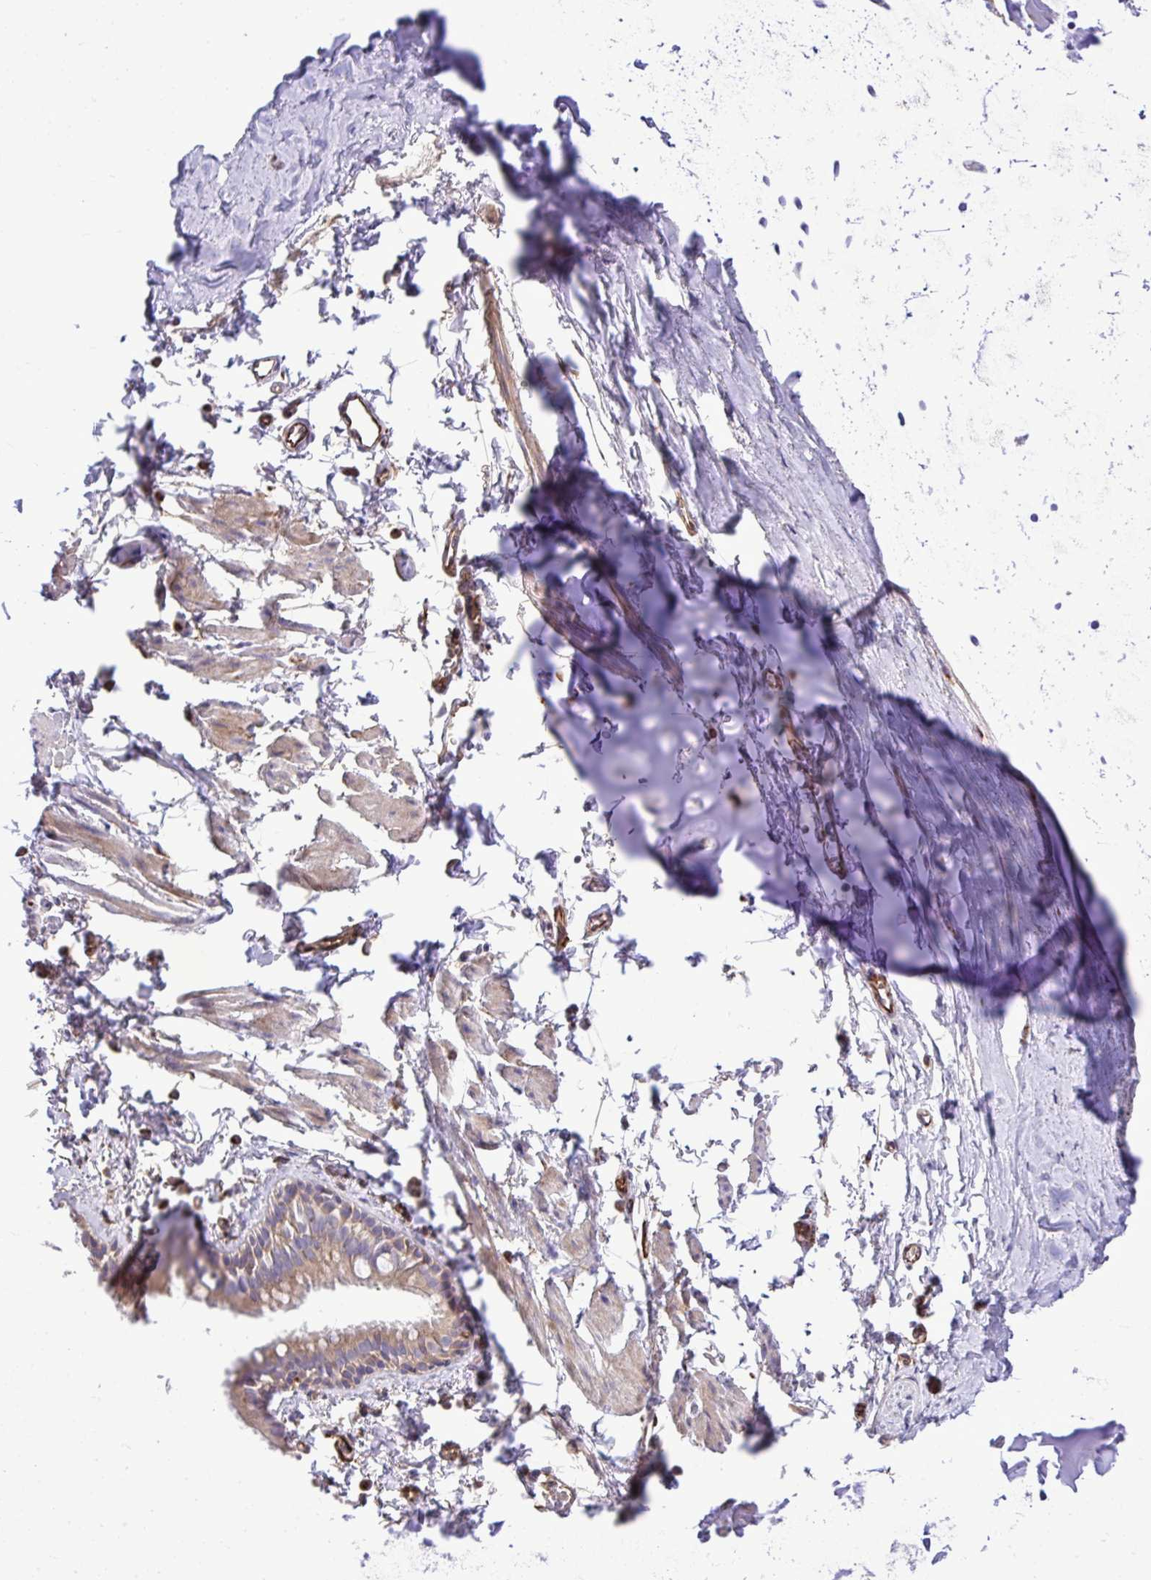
{"staining": {"intensity": "moderate", "quantity": "25%-75%", "location": "cytoplasmic/membranous"}, "tissue": "bronchus", "cell_type": "Respiratory epithelial cells", "image_type": "normal", "snomed": [{"axis": "morphology", "description": "Normal tissue, NOS"}, {"axis": "topography", "description": "Cartilage tissue"}, {"axis": "topography", "description": "Bronchus"}], "caption": "This micrograph demonstrates immunohistochemistry staining of unremarkable human bronchus, with medium moderate cytoplasmic/membranous expression in approximately 25%-75% of respiratory epithelial cells.", "gene": "PAIP2", "patient": {"sex": "female", "age": 59}}